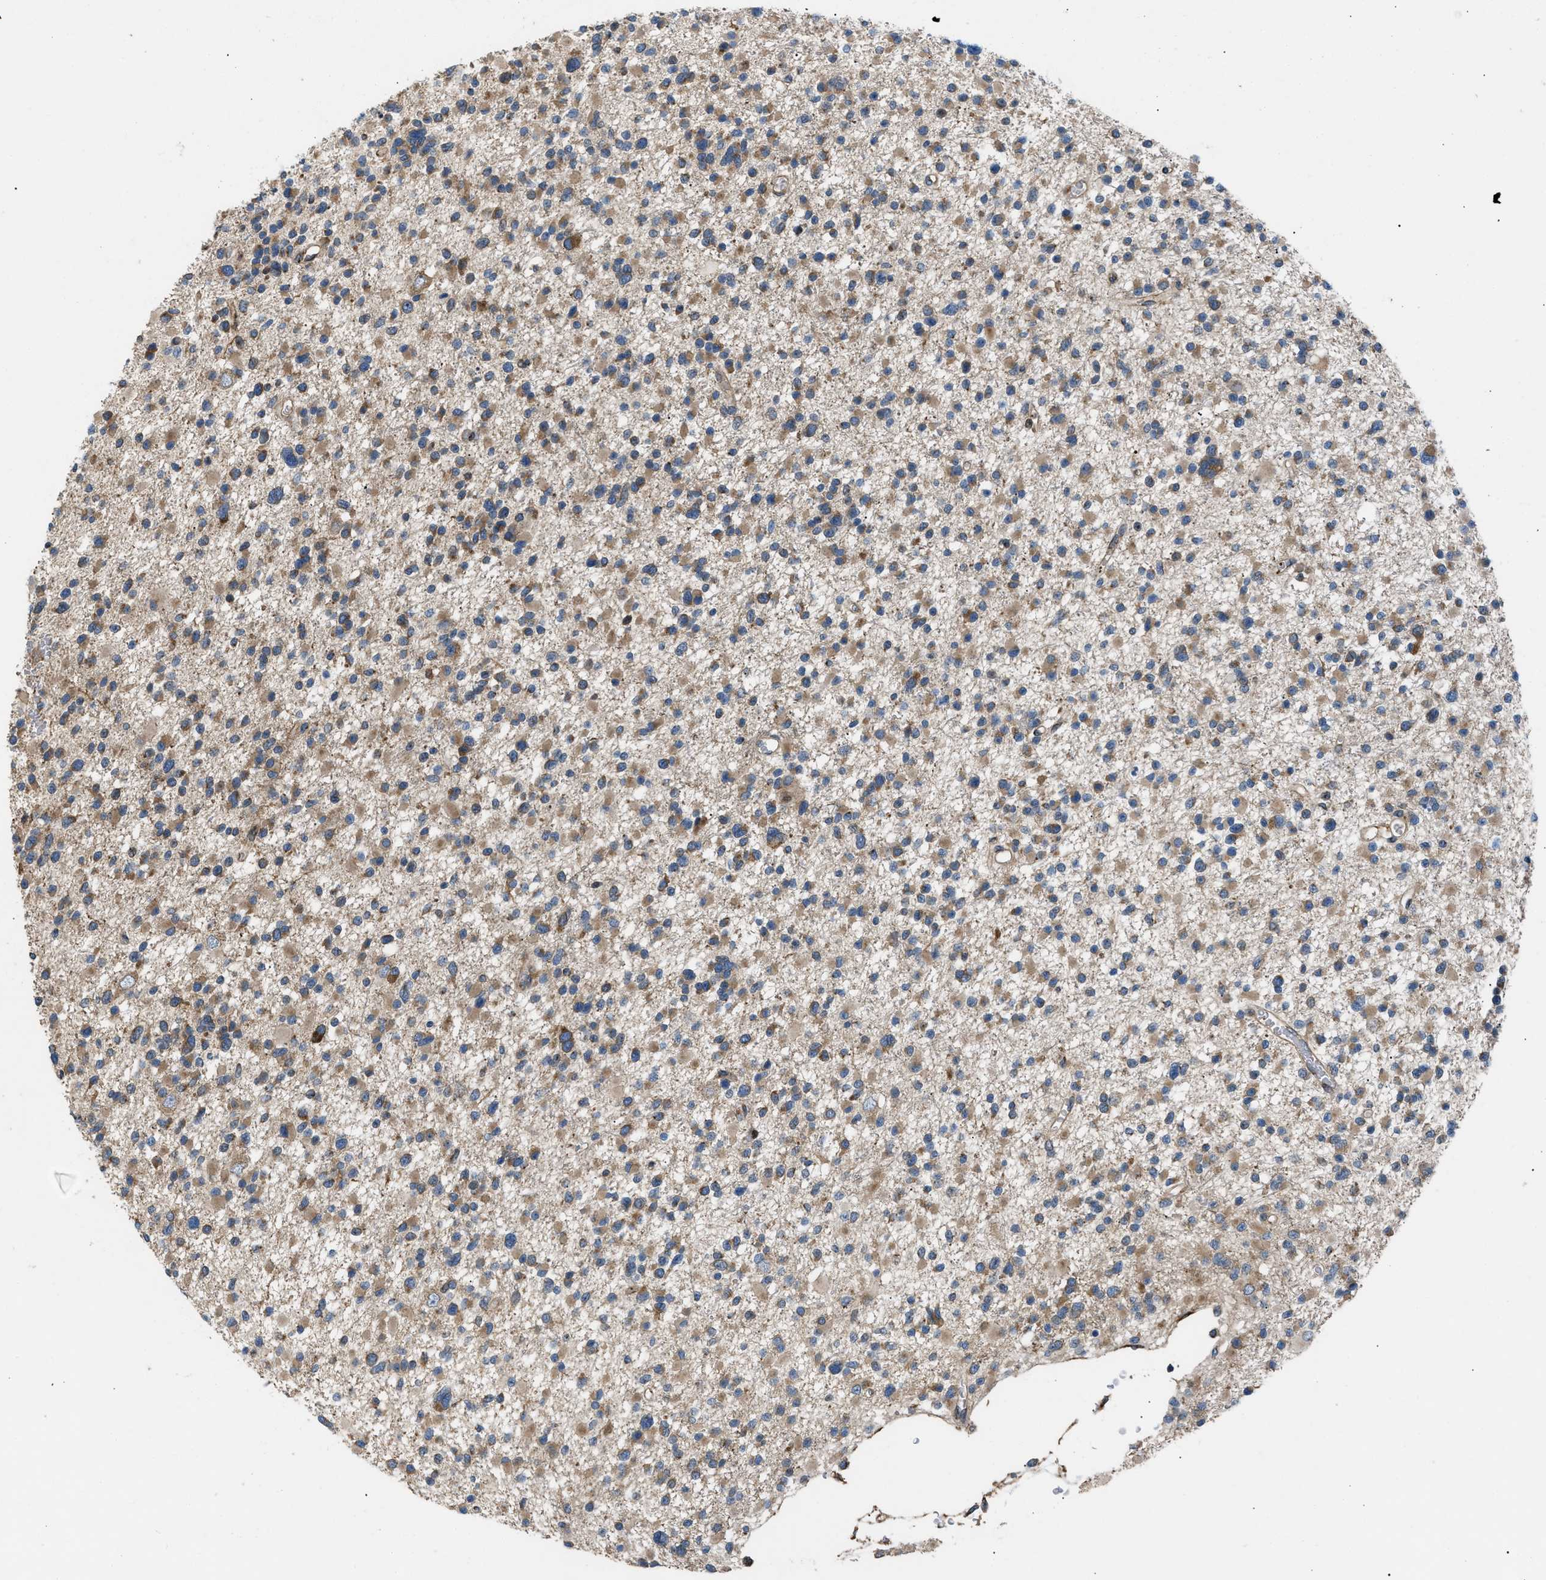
{"staining": {"intensity": "moderate", "quantity": ">75%", "location": "cytoplasmic/membranous"}, "tissue": "glioma", "cell_type": "Tumor cells", "image_type": "cancer", "snomed": [{"axis": "morphology", "description": "Glioma, malignant, Low grade"}, {"axis": "topography", "description": "Brain"}], "caption": "This micrograph demonstrates IHC staining of human glioma, with medium moderate cytoplasmic/membranous expression in approximately >75% of tumor cells.", "gene": "LYSMD3", "patient": {"sex": "female", "age": 22}}